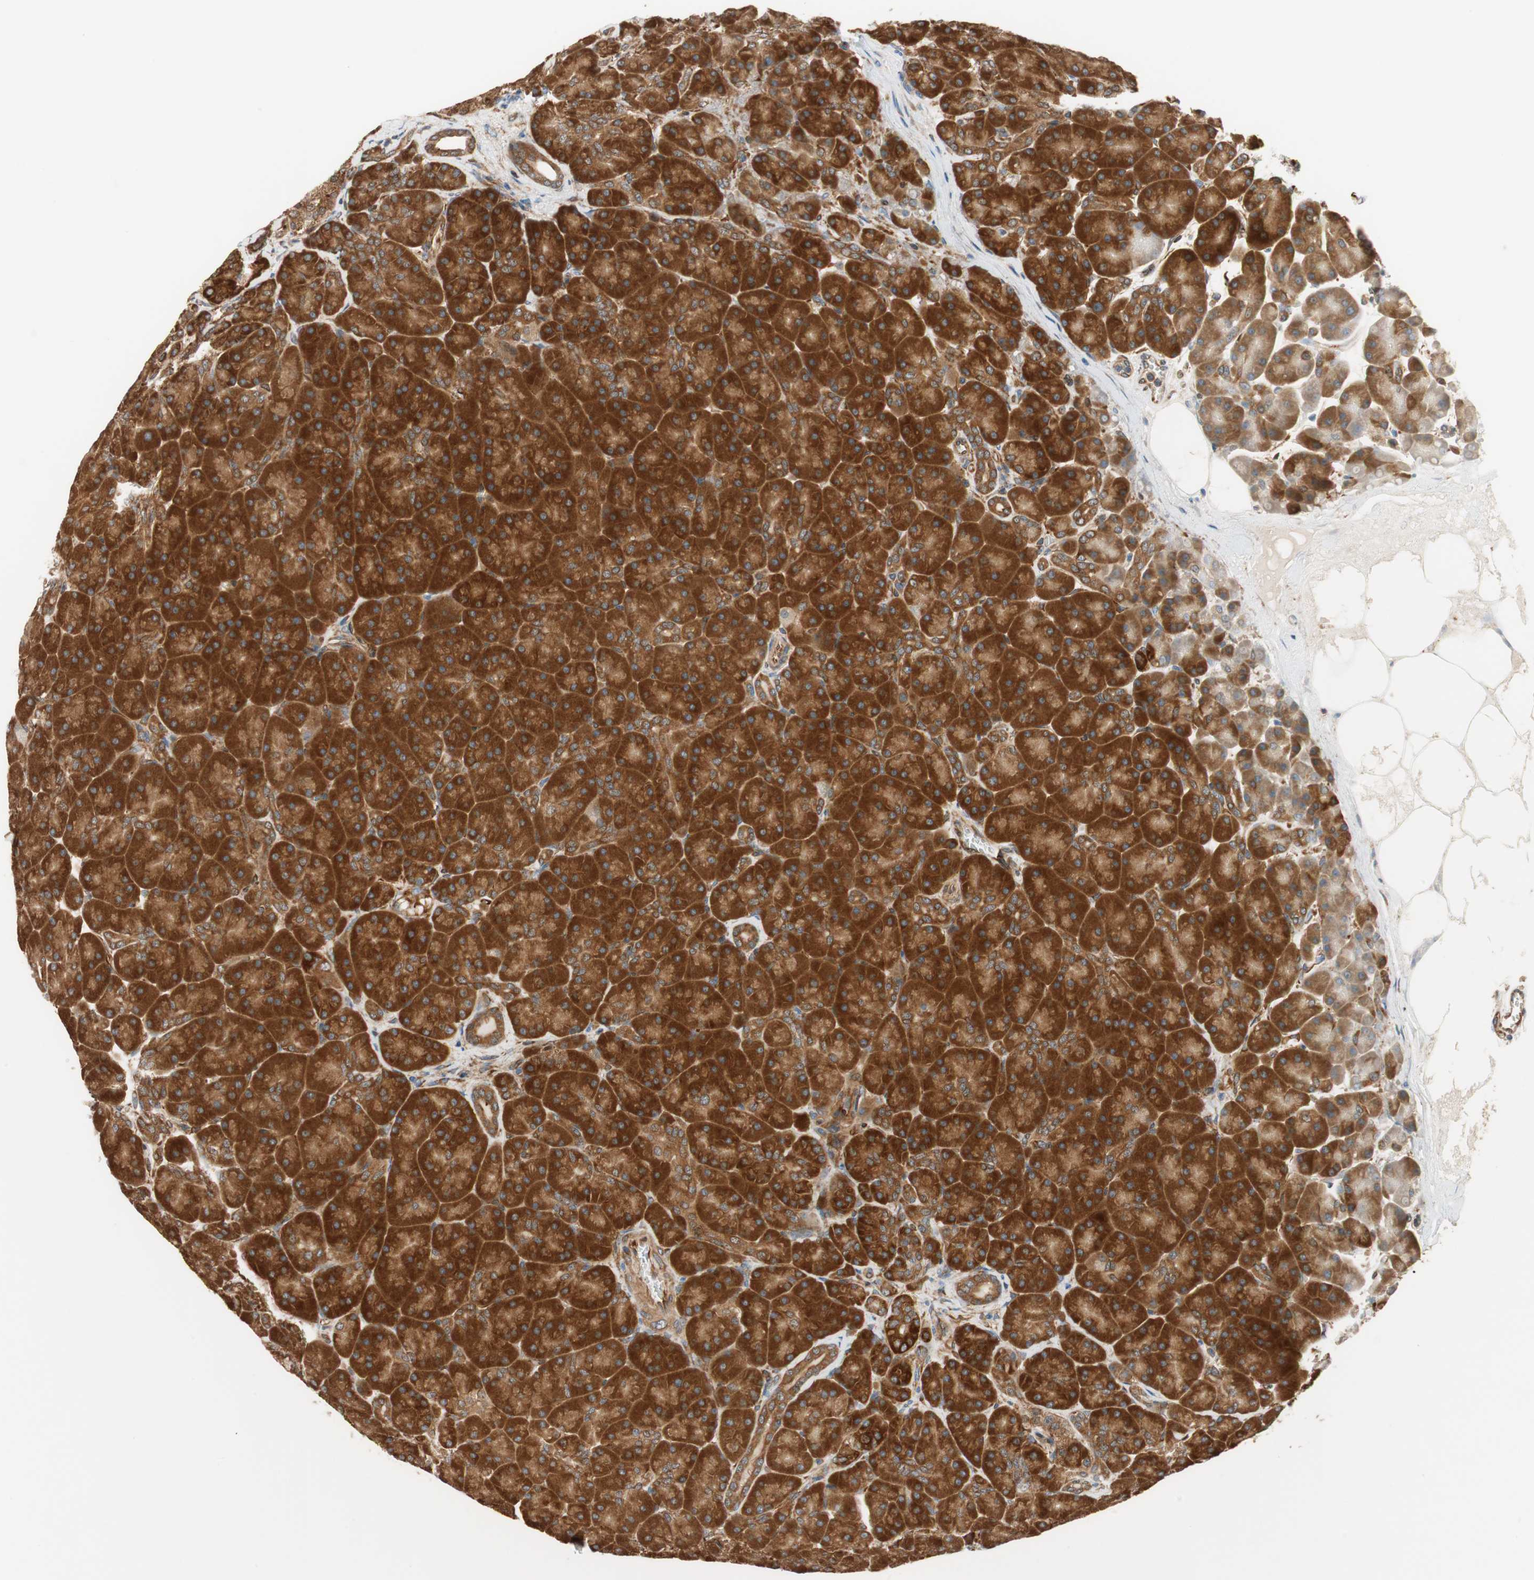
{"staining": {"intensity": "strong", "quantity": ">75%", "location": "cytoplasmic/membranous"}, "tissue": "pancreas", "cell_type": "Exocrine glandular cells", "image_type": "normal", "snomed": [{"axis": "morphology", "description": "Normal tissue, NOS"}, {"axis": "topography", "description": "Pancreas"}], "caption": "A photomicrograph showing strong cytoplasmic/membranous expression in about >75% of exocrine glandular cells in normal pancreas, as visualized by brown immunohistochemical staining.", "gene": "WASL", "patient": {"sex": "male", "age": 66}}